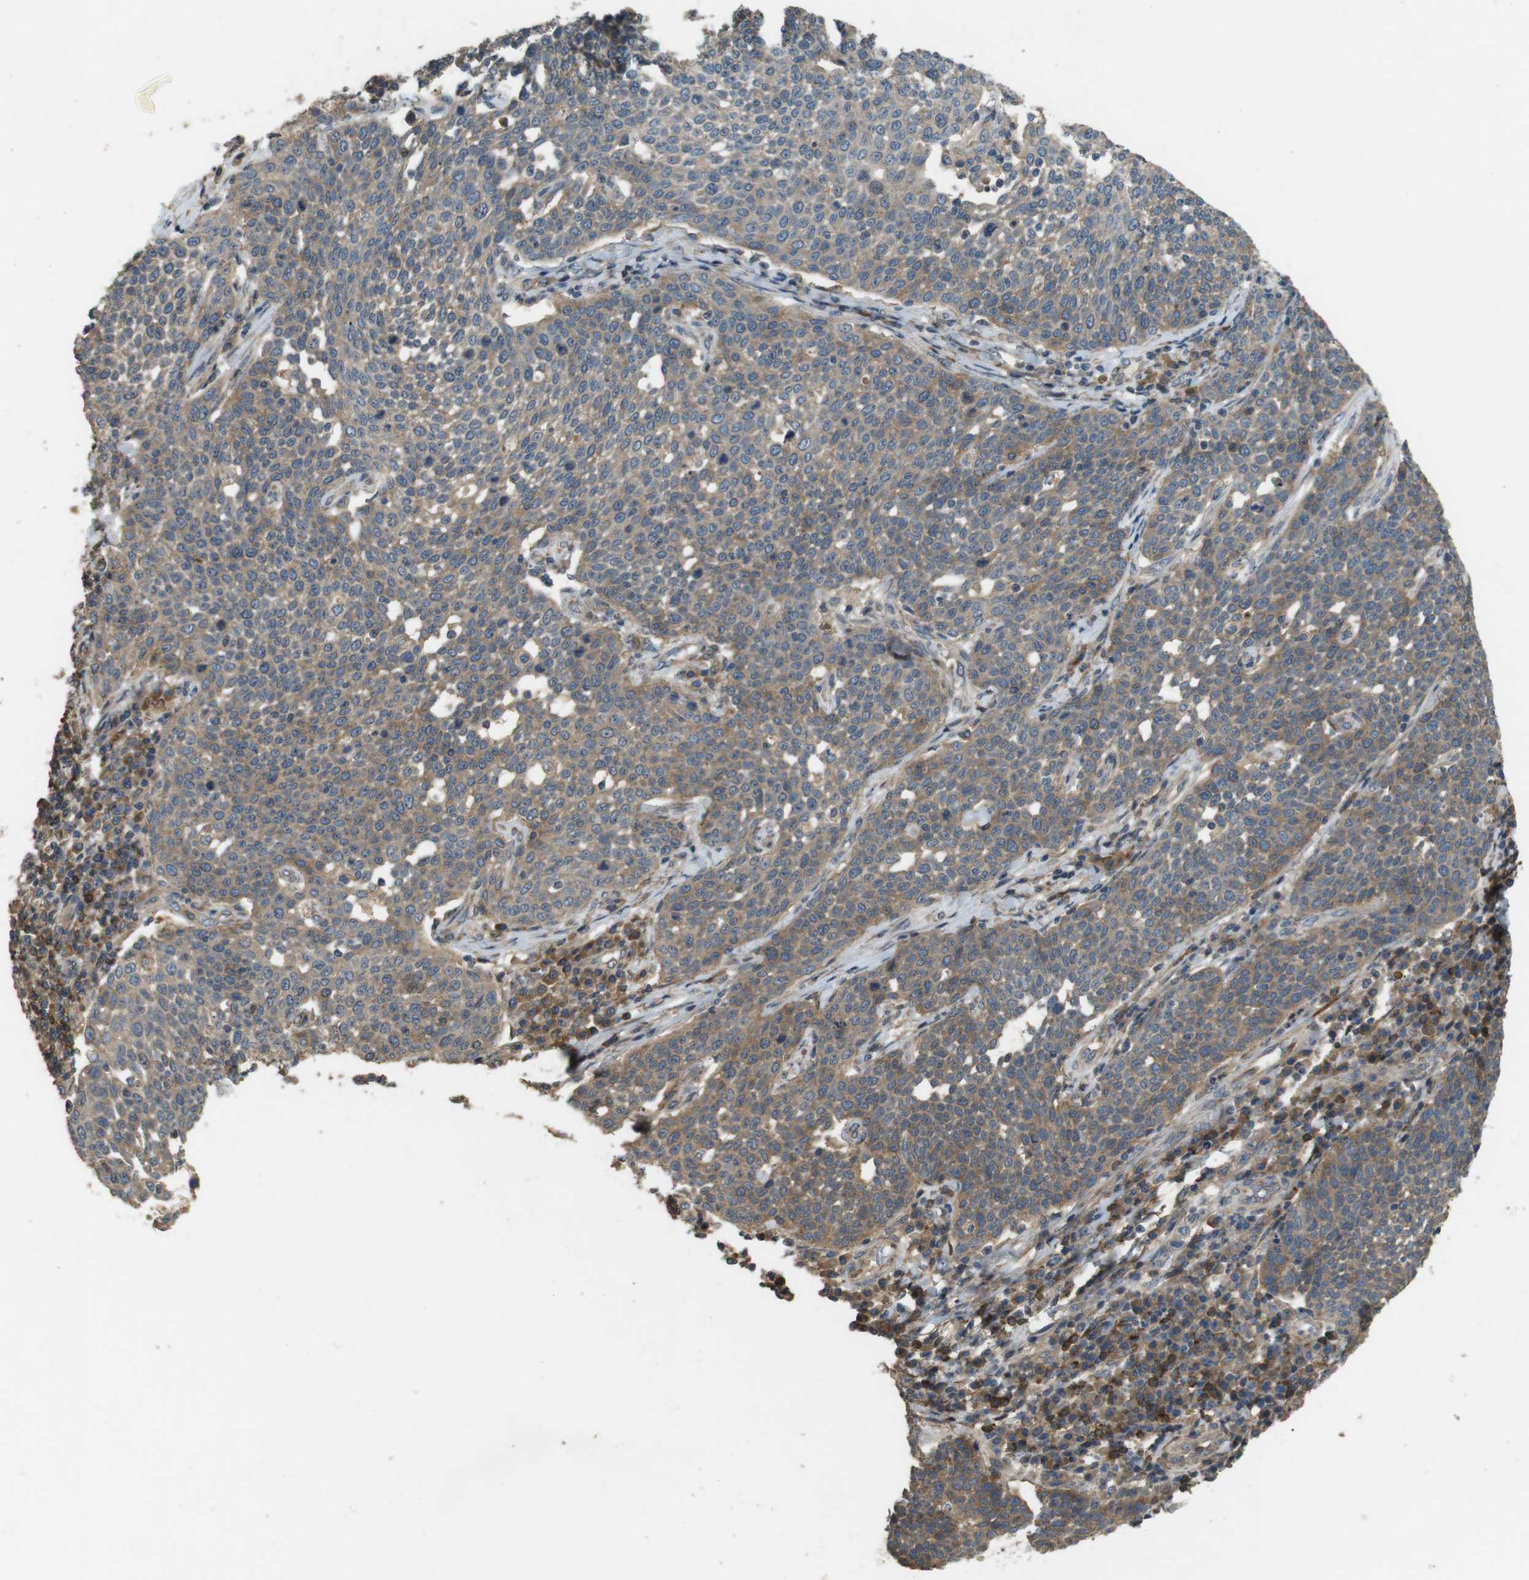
{"staining": {"intensity": "moderate", "quantity": ">75%", "location": "cytoplasmic/membranous"}, "tissue": "cervical cancer", "cell_type": "Tumor cells", "image_type": "cancer", "snomed": [{"axis": "morphology", "description": "Squamous cell carcinoma, NOS"}, {"axis": "topography", "description": "Cervix"}], "caption": "Protein analysis of cervical cancer (squamous cell carcinoma) tissue demonstrates moderate cytoplasmic/membranous staining in approximately >75% of tumor cells.", "gene": "ARHGAP24", "patient": {"sex": "female", "age": 34}}